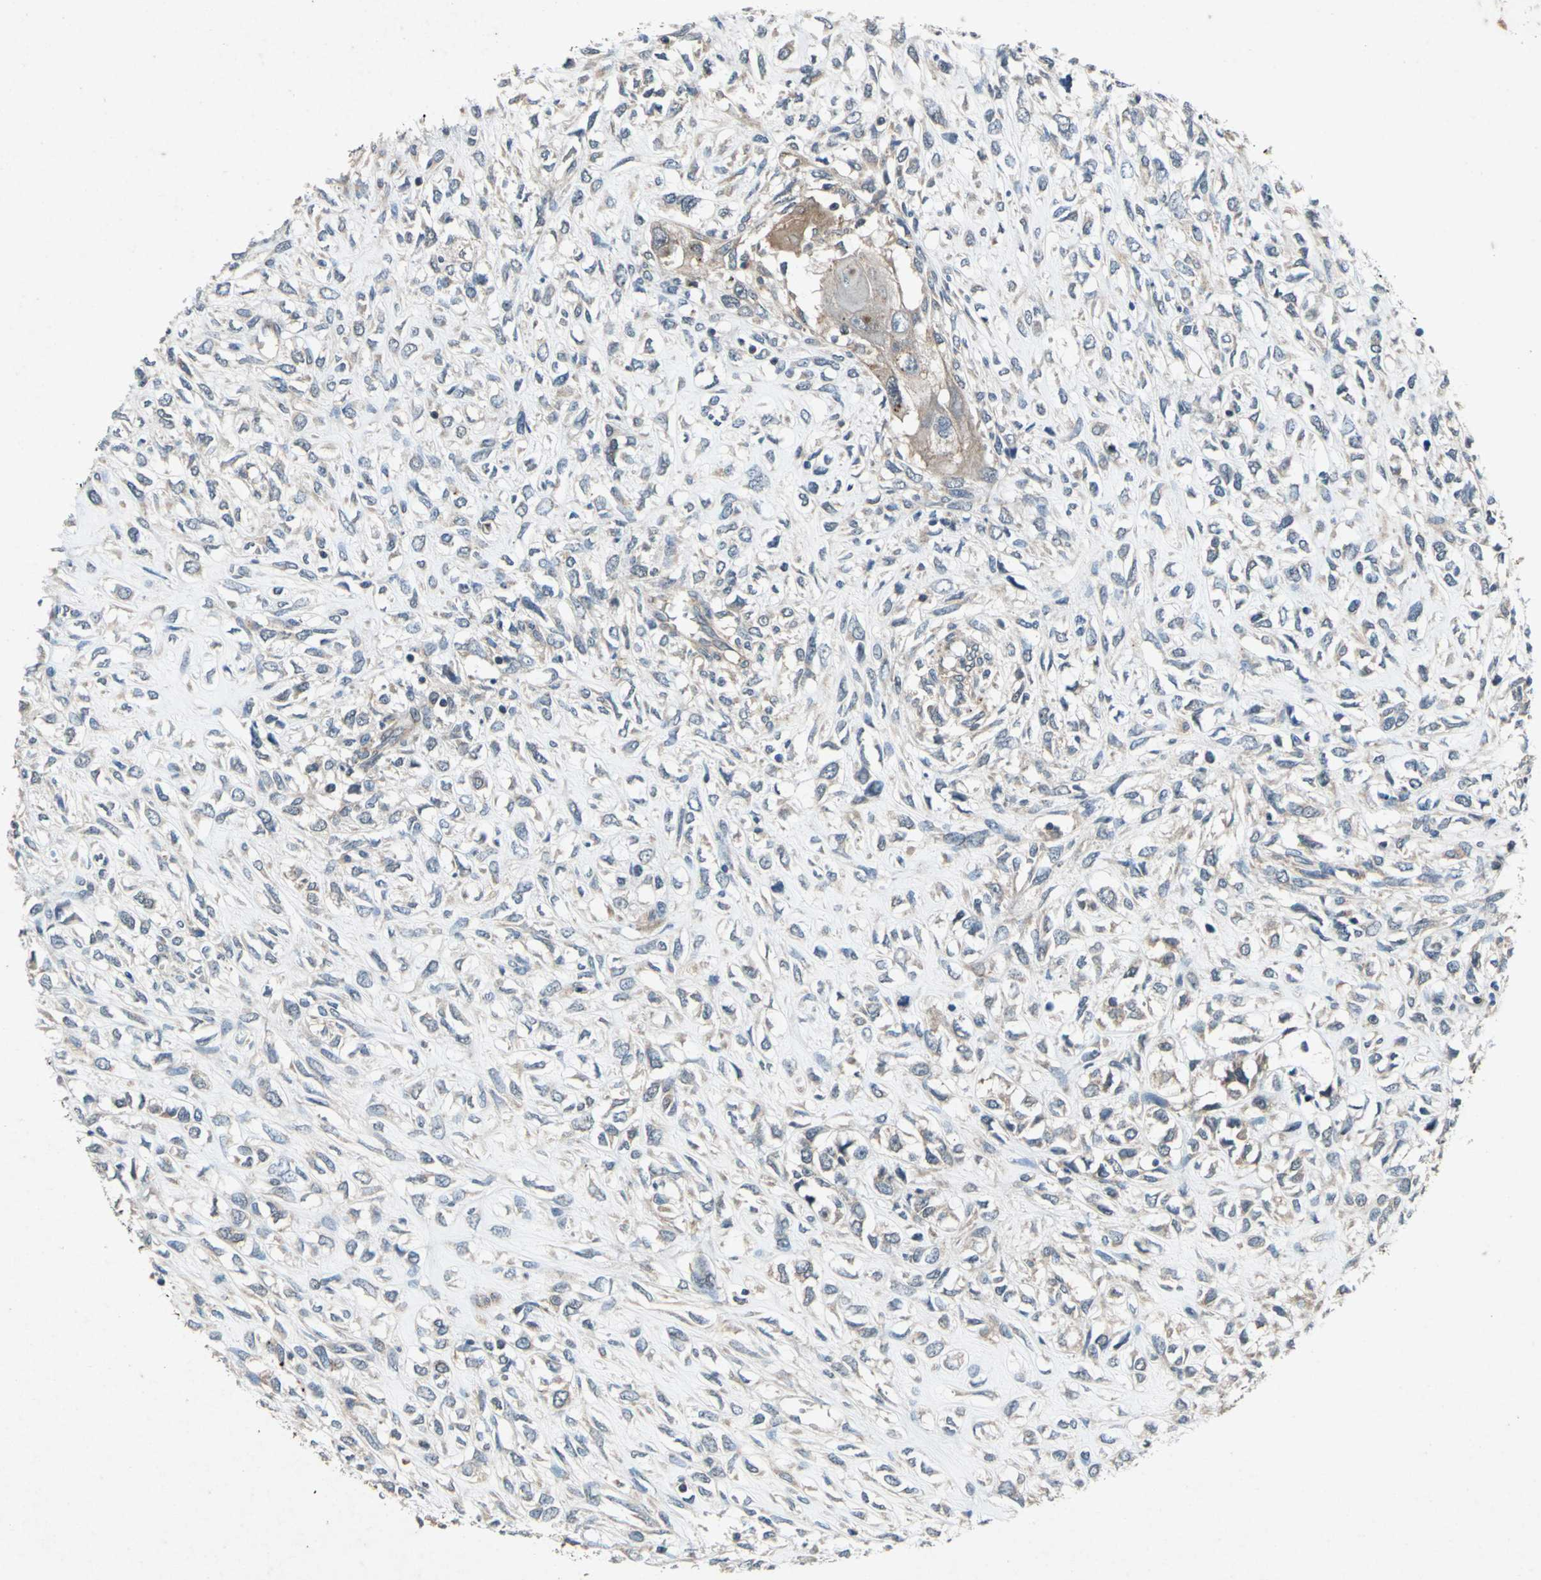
{"staining": {"intensity": "weak", "quantity": "<25%", "location": "cytoplasmic/membranous"}, "tissue": "head and neck cancer", "cell_type": "Tumor cells", "image_type": "cancer", "snomed": [{"axis": "morphology", "description": "Necrosis, NOS"}, {"axis": "morphology", "description": "Neoplasm, malignant, NOS"}, {"axis": "topography", "description": "Salivary gland"}, {"axis": "topography", "description": "Head-Neck"}], "caption": "Immunohistochemical staining of human head and neck cancer shows no significant staining in tumor cells.", "gene": "EMCN", "patient": {"sex": "male", "age": 43}}